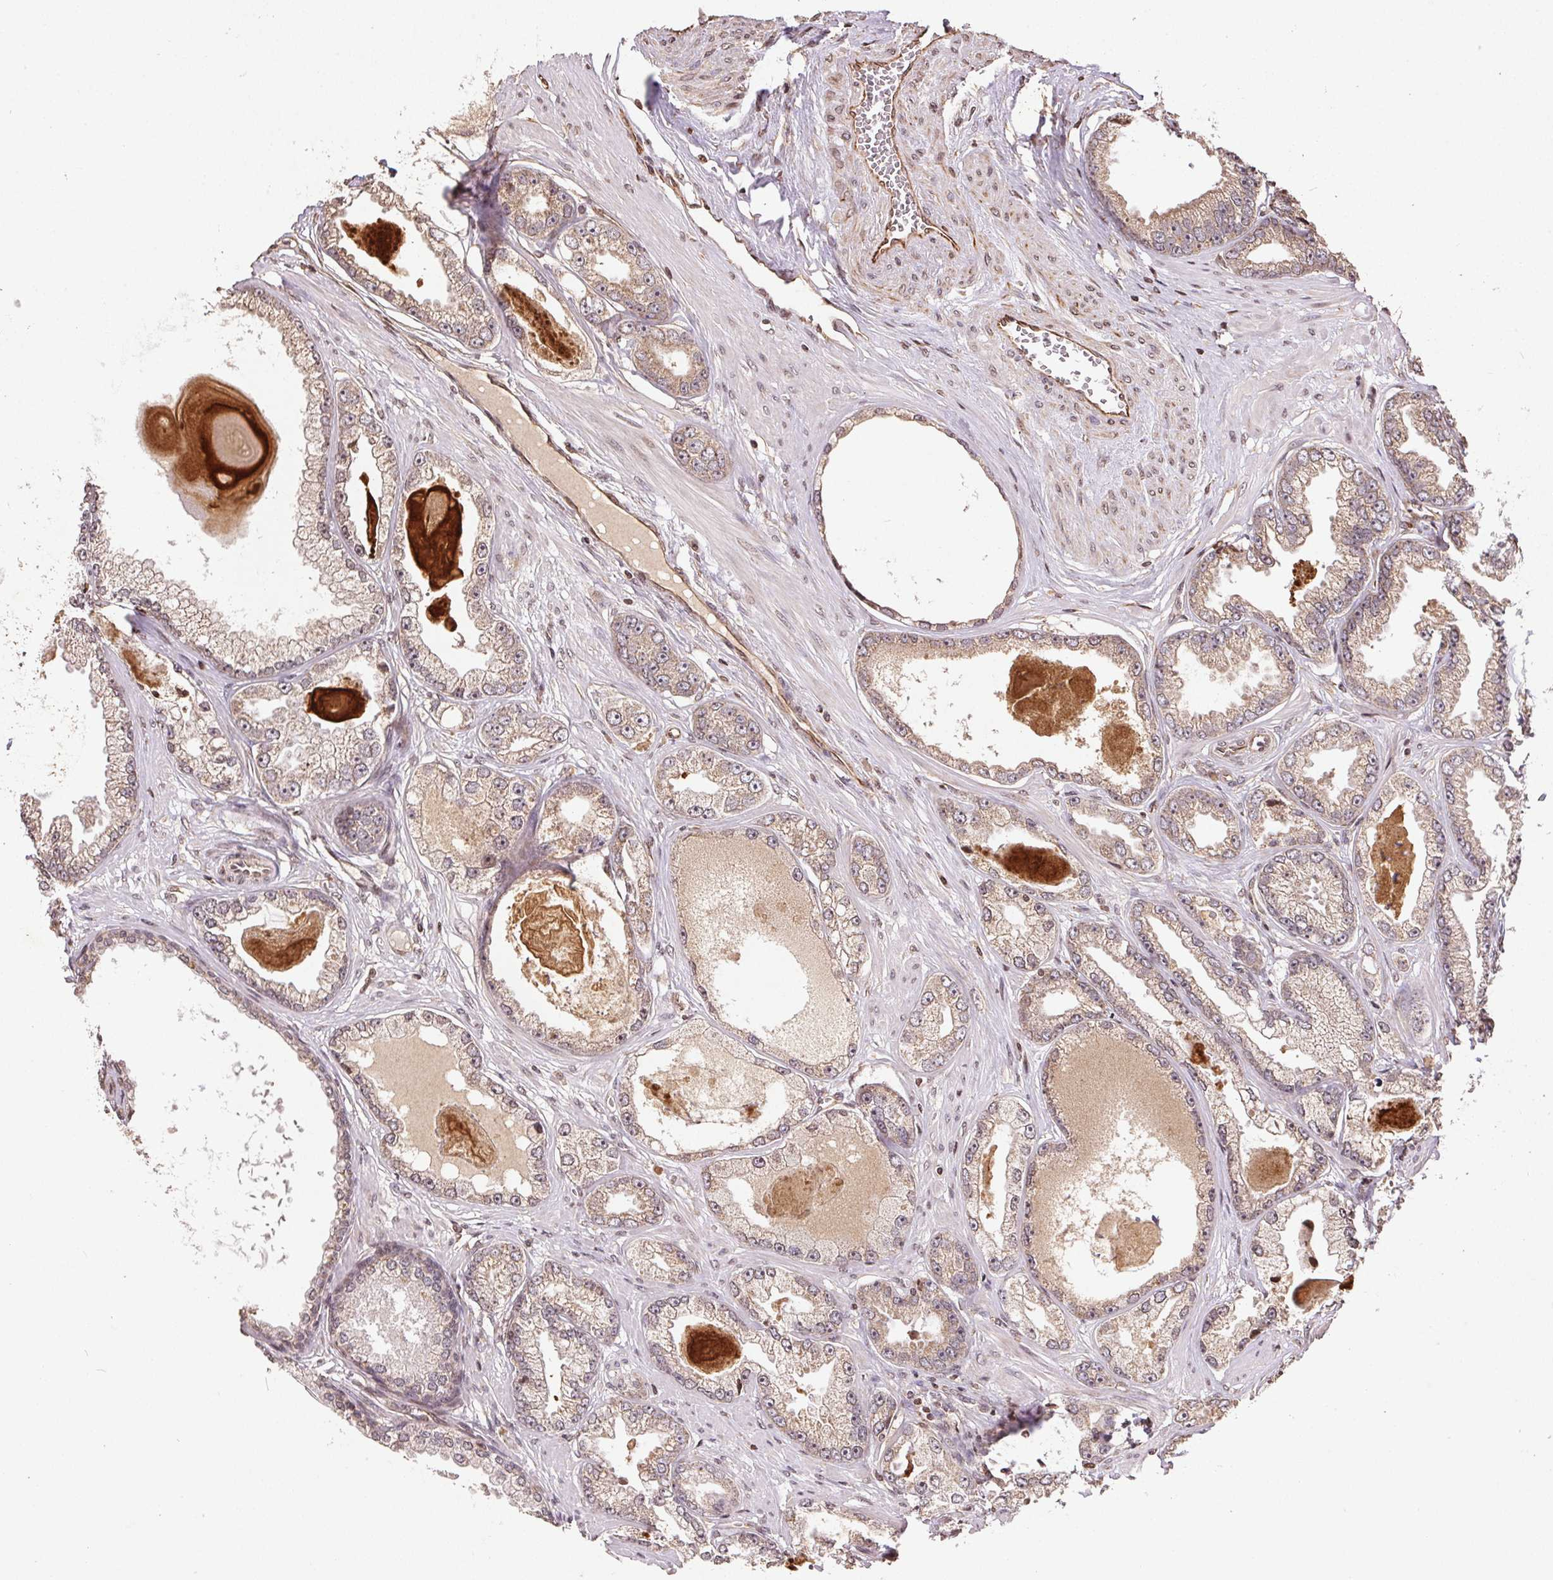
{"staining": {"intensity": "weak", "quantity": ">75%", "location": "cytoplasmic/membranous"}, "tissue": "prostate cancer", "cell_type": "Tumor cells", "image_type": "cancer", "snomed": [{"axis": "morphology", "description": "Adenocarcinoma, Low grade"}, {"axis": "topography", "description": "Prostate"}], "caption": "IHC micrograph of prostate low-grade adenocarcinoma stained for a protein (brown), which reveals low levels of weak cytoplasmic/membranous staining in about >75% of tumor cells.", "gene": "SPRED2", "patient": {"sex": "male", "age": 64}}